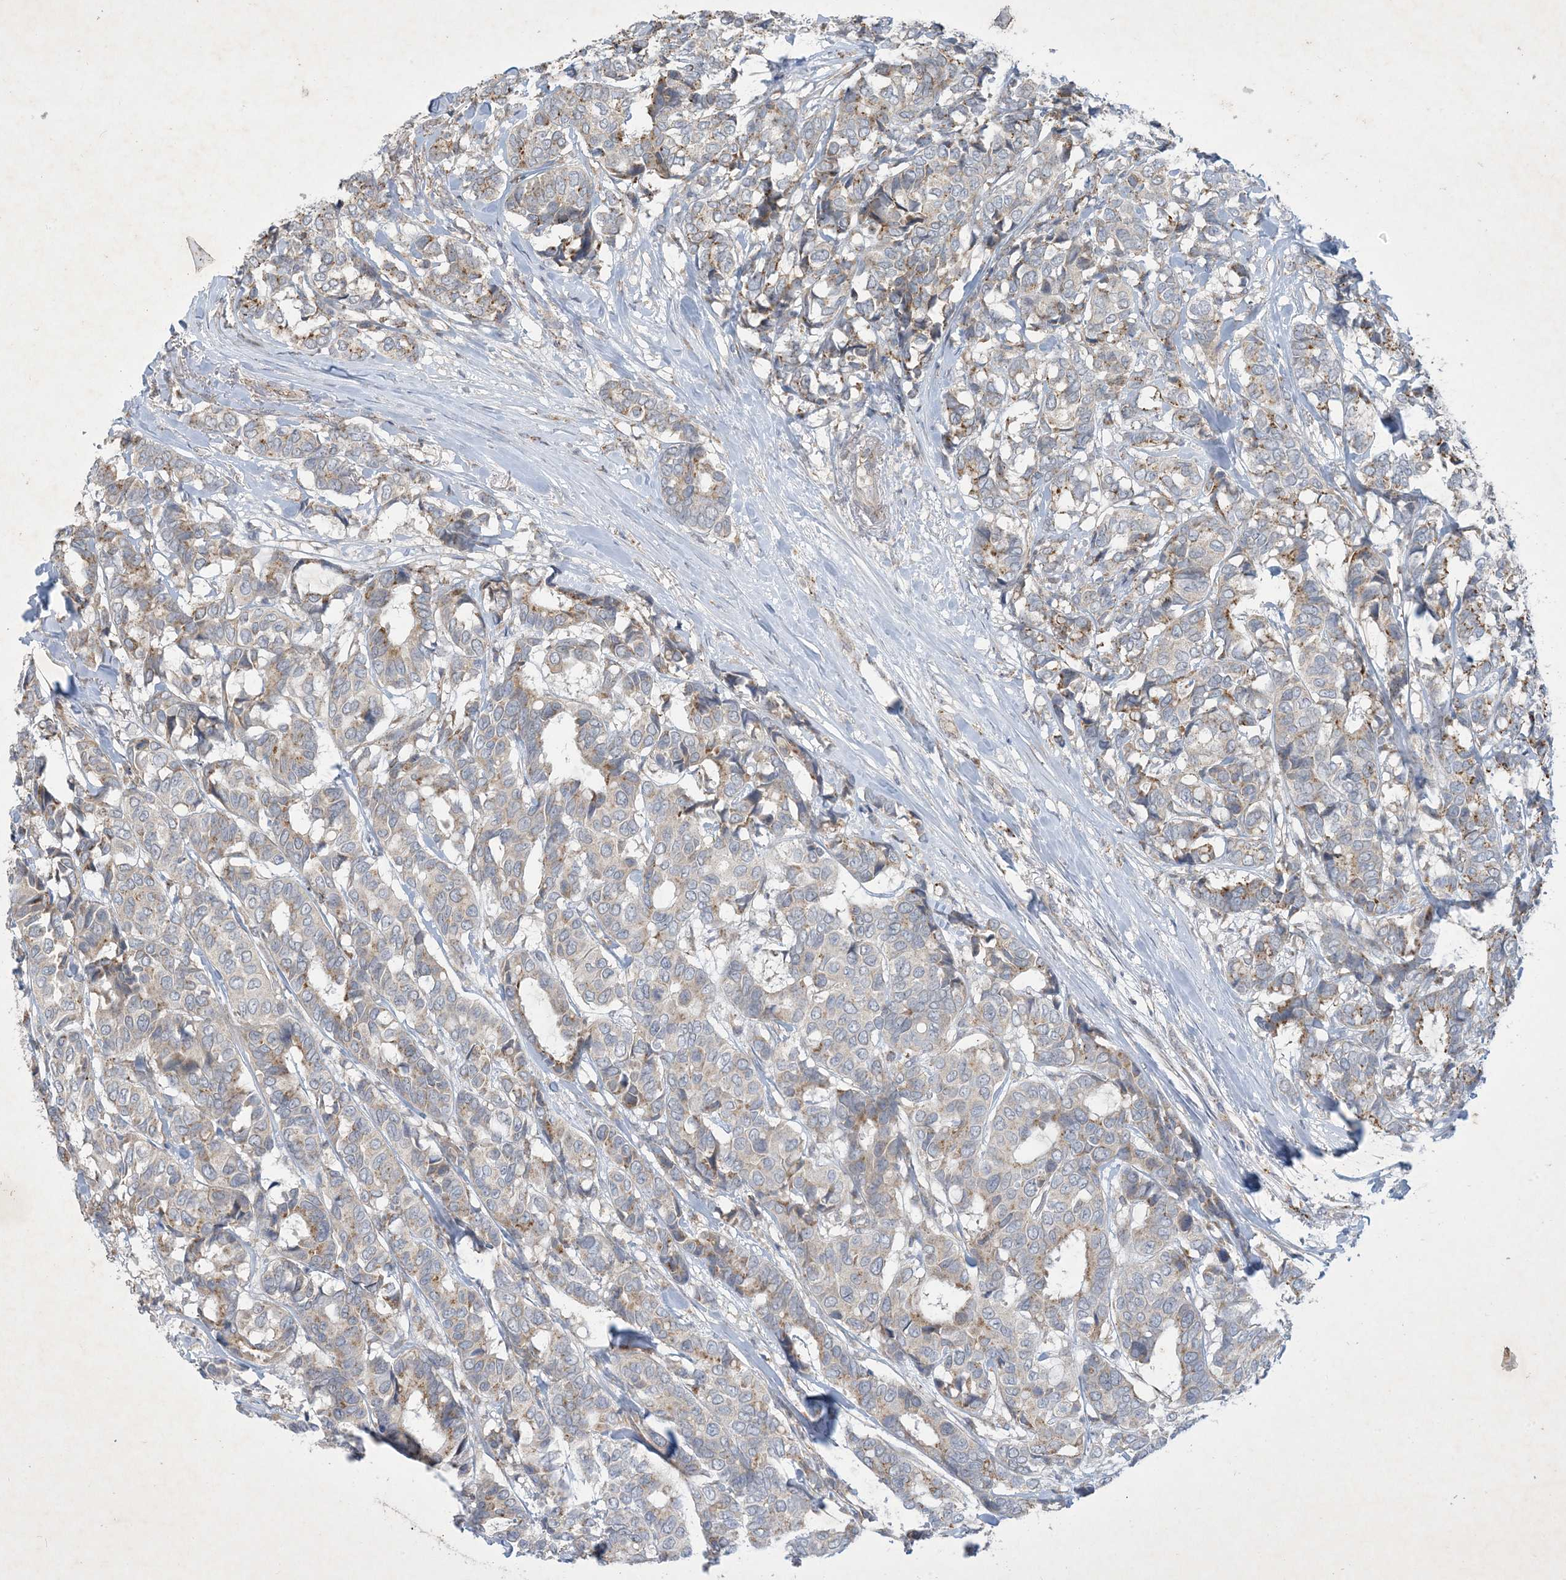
{"staining": {"intensity": "moderate", "quantity": "25%-75%", "location": "cytoplasmic/membranous"}, "tissue": "breast cancer", "cell_type": "Tumor cells", "image_type": "cancer", "snomed": [{"axis": "morphology", "description": "Duct carcinoma"}, {"axis": "topography", "description": "Breast"}], "caption": "Moderate cytoplasmic/membranous positivity is appreciated in approximately 25%-75% of tumor cells in breast infiltrating ductal carcinoma.", "gene": "MRPS18A", "patient": {"sex": "female", "age": 87}}